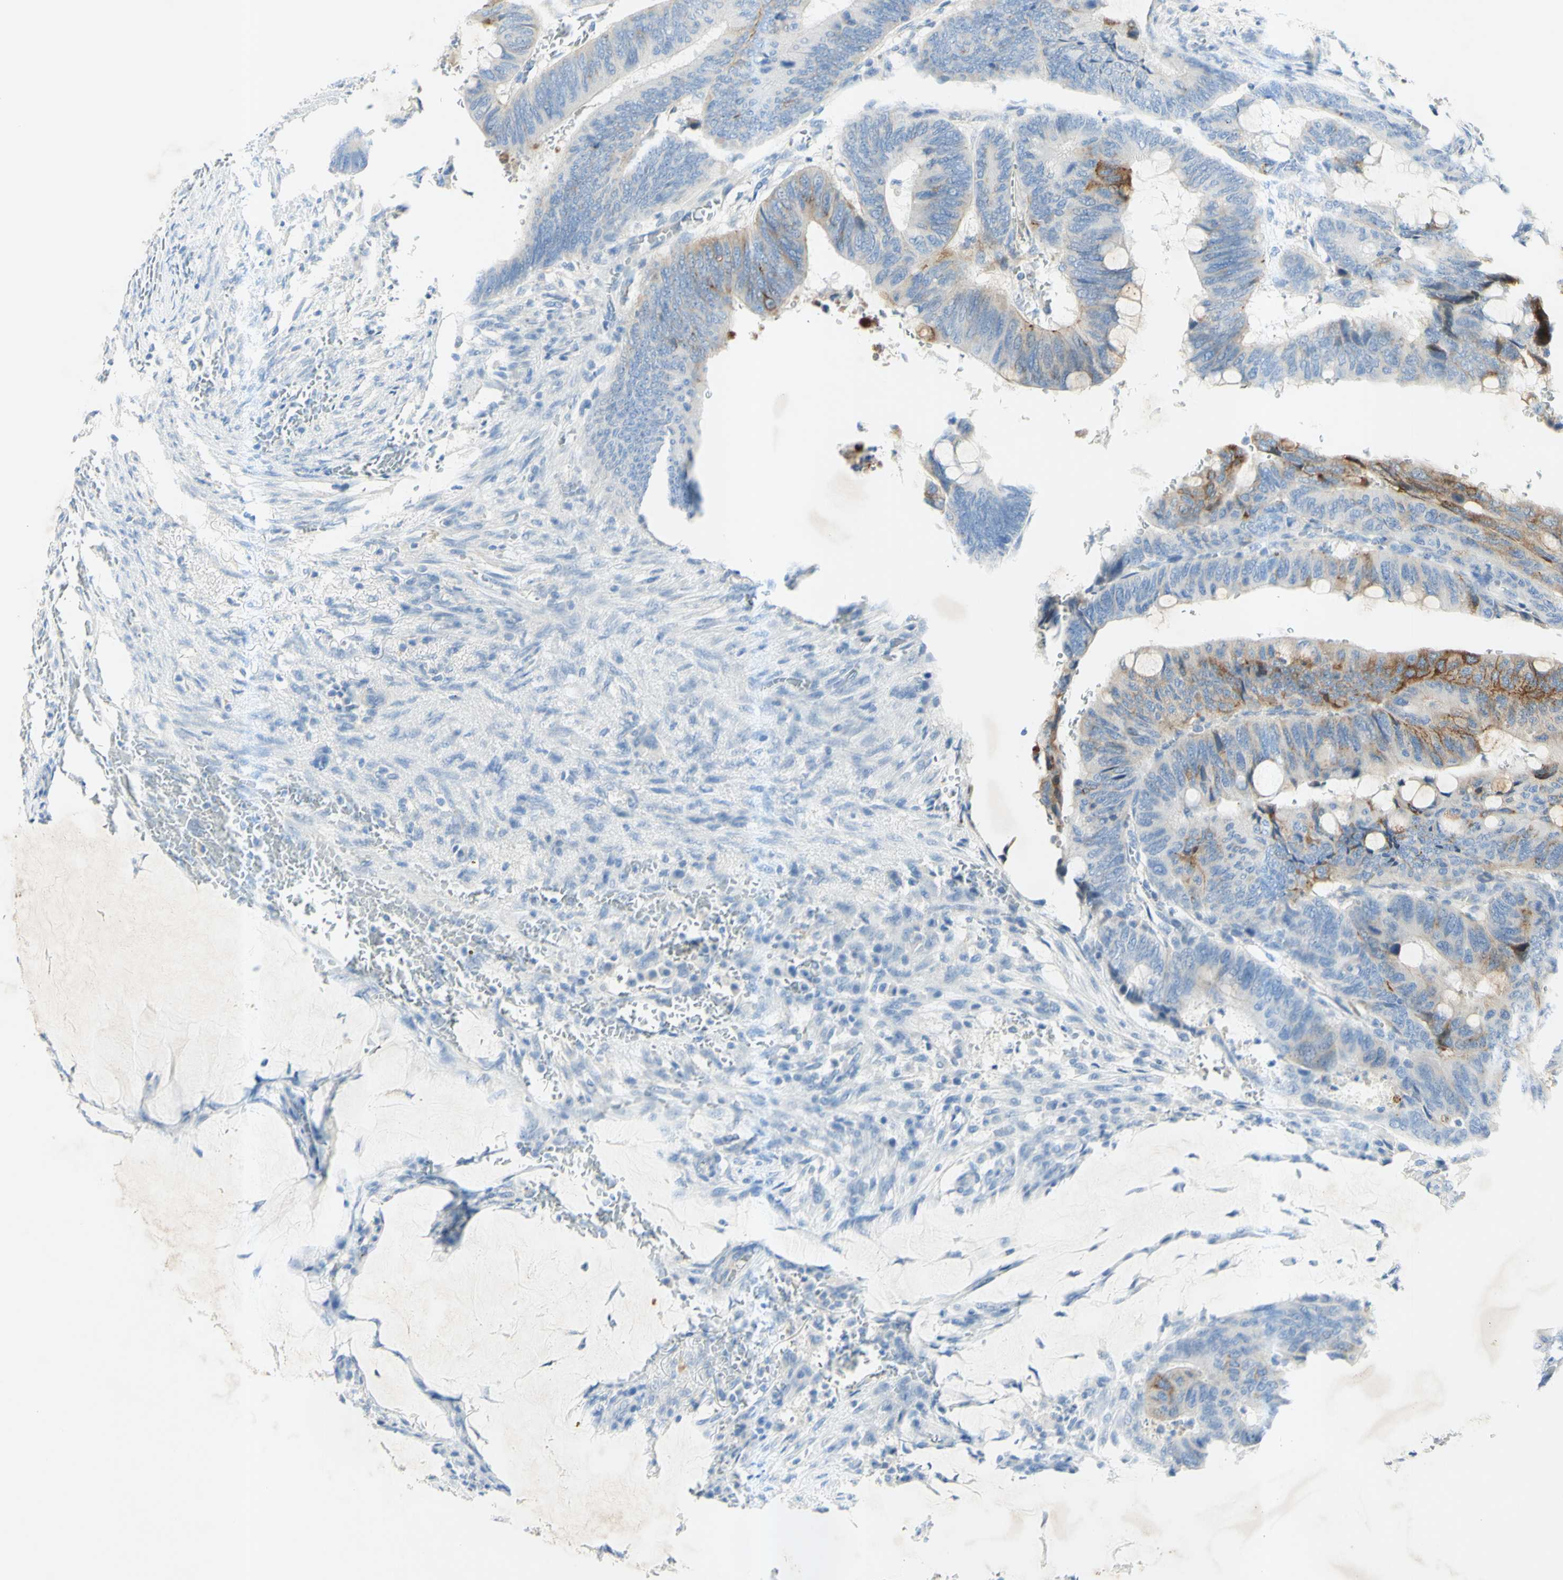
{"staining": {"intensity": "strong", "quantity": "<25%", "location": "cytoplasmic/membranous"}, "tissue": "colorectal cancer", "cell_type": "Tumor cells", "image_type": "cancer", "snomed": [{"axis": "morphology", "description": "Normal tissue, NOS"}, {"axis": "morphology", "description": "Adenocarcinoma, NOS"}, {"axis": "topography", "description": "Rectum"}, {"axis": "topography", "description": "Peripheral nerve tissue"}], "caption": "DAB immunohistochemical staining of human adenocarcinoma (colorectal) demonstrates strong cytoplasmic/membranous protein staining in about <25% of tumor cells.", "gene": "GDF15", "patient": {"sex": "male", "age": 92}}